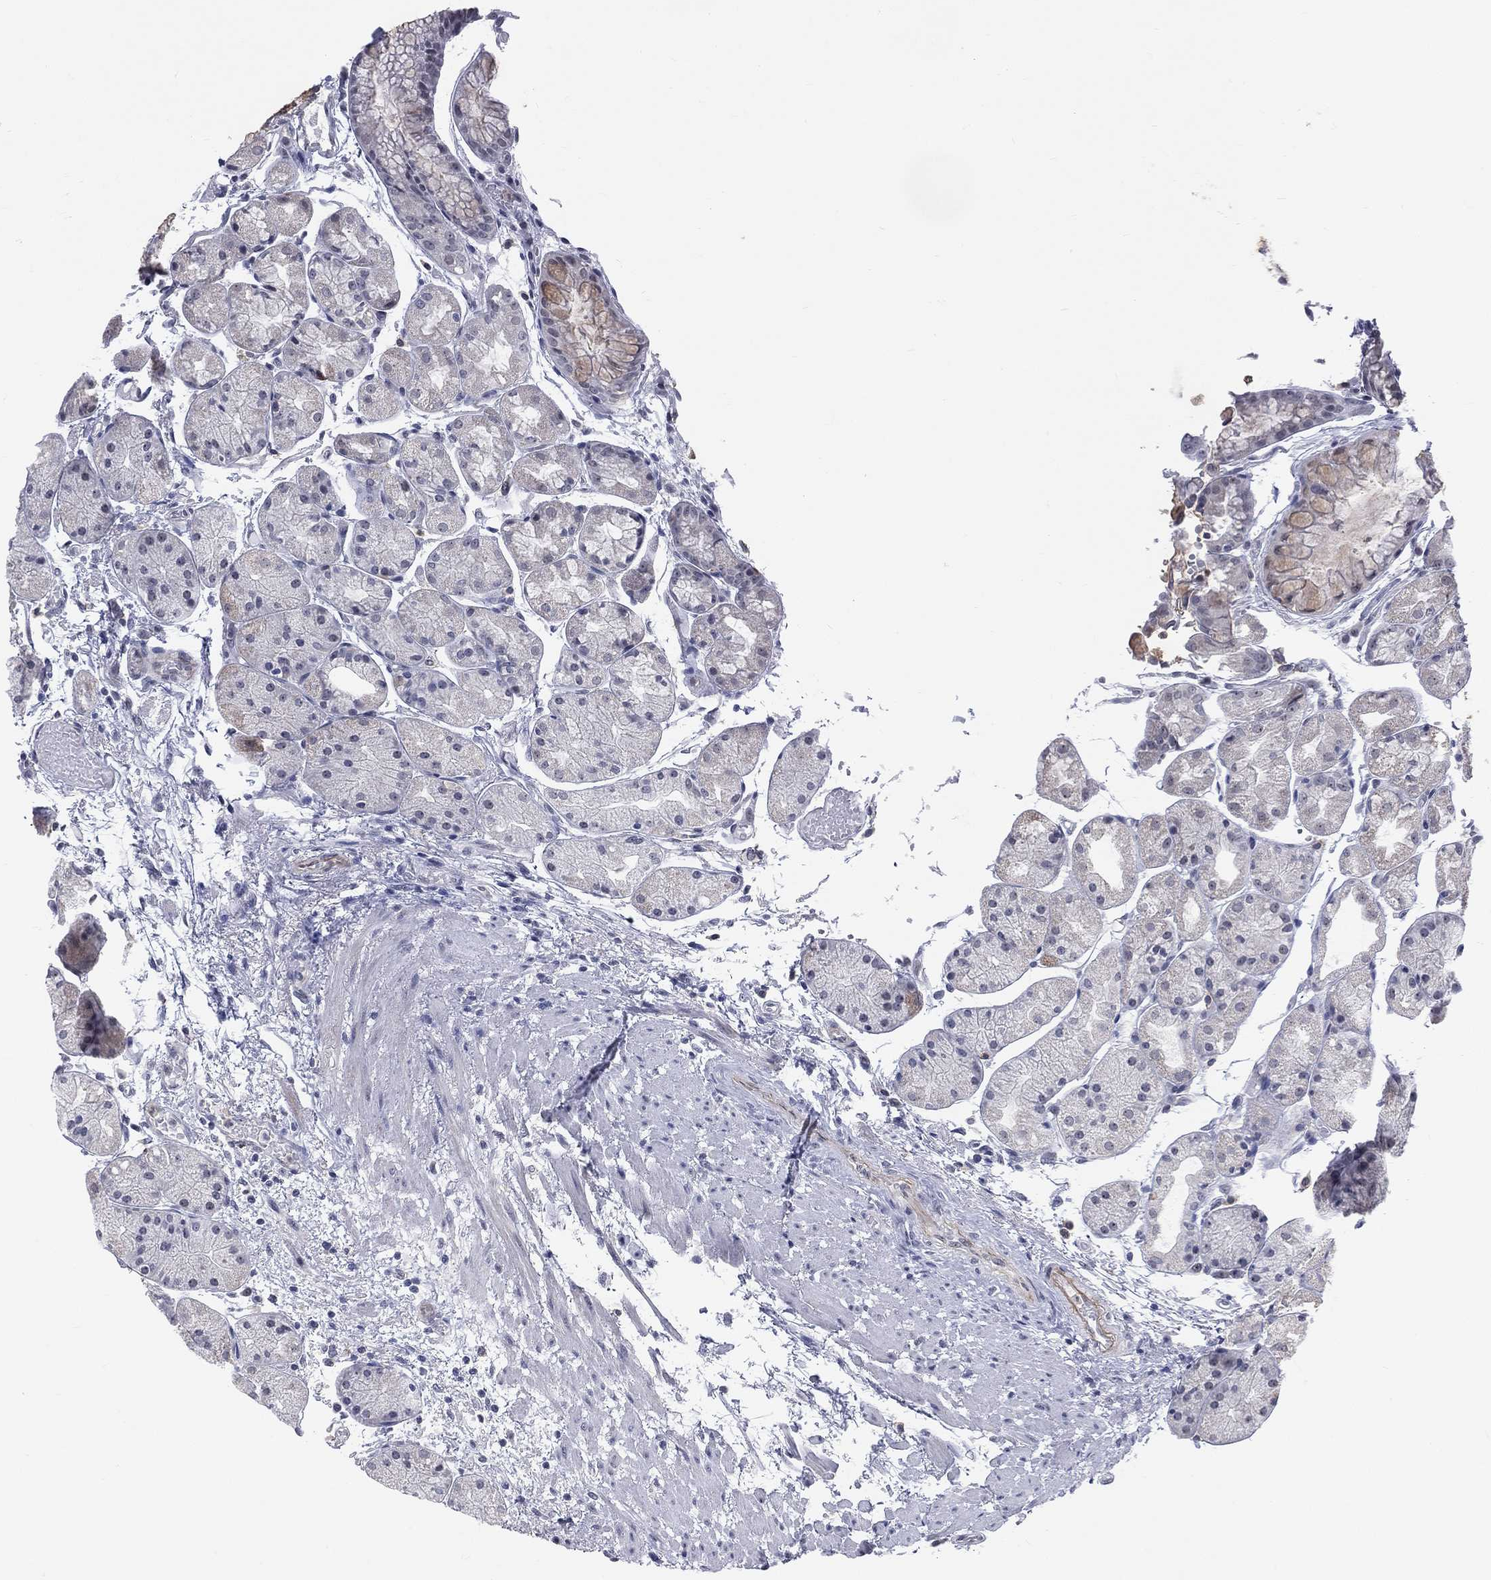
{"staining": {"intensity": "weak", "quantity": "<25%", "location": "cytoplasmic/membranous"}, "tissue": "stomach", "cell_type": "Glandular cells", "image_type": "normal", "snomed": [{"axis": "morphology", "description": "Normal tissue, NOS"}, {"axis": "topography", "description": "Stomach, upper"}], "caption": "Protein analysis of normal stomach reveals no significant staining in glandular cells.", "gene": "CD22", "patient": {"sex": "male", "age": 72}}